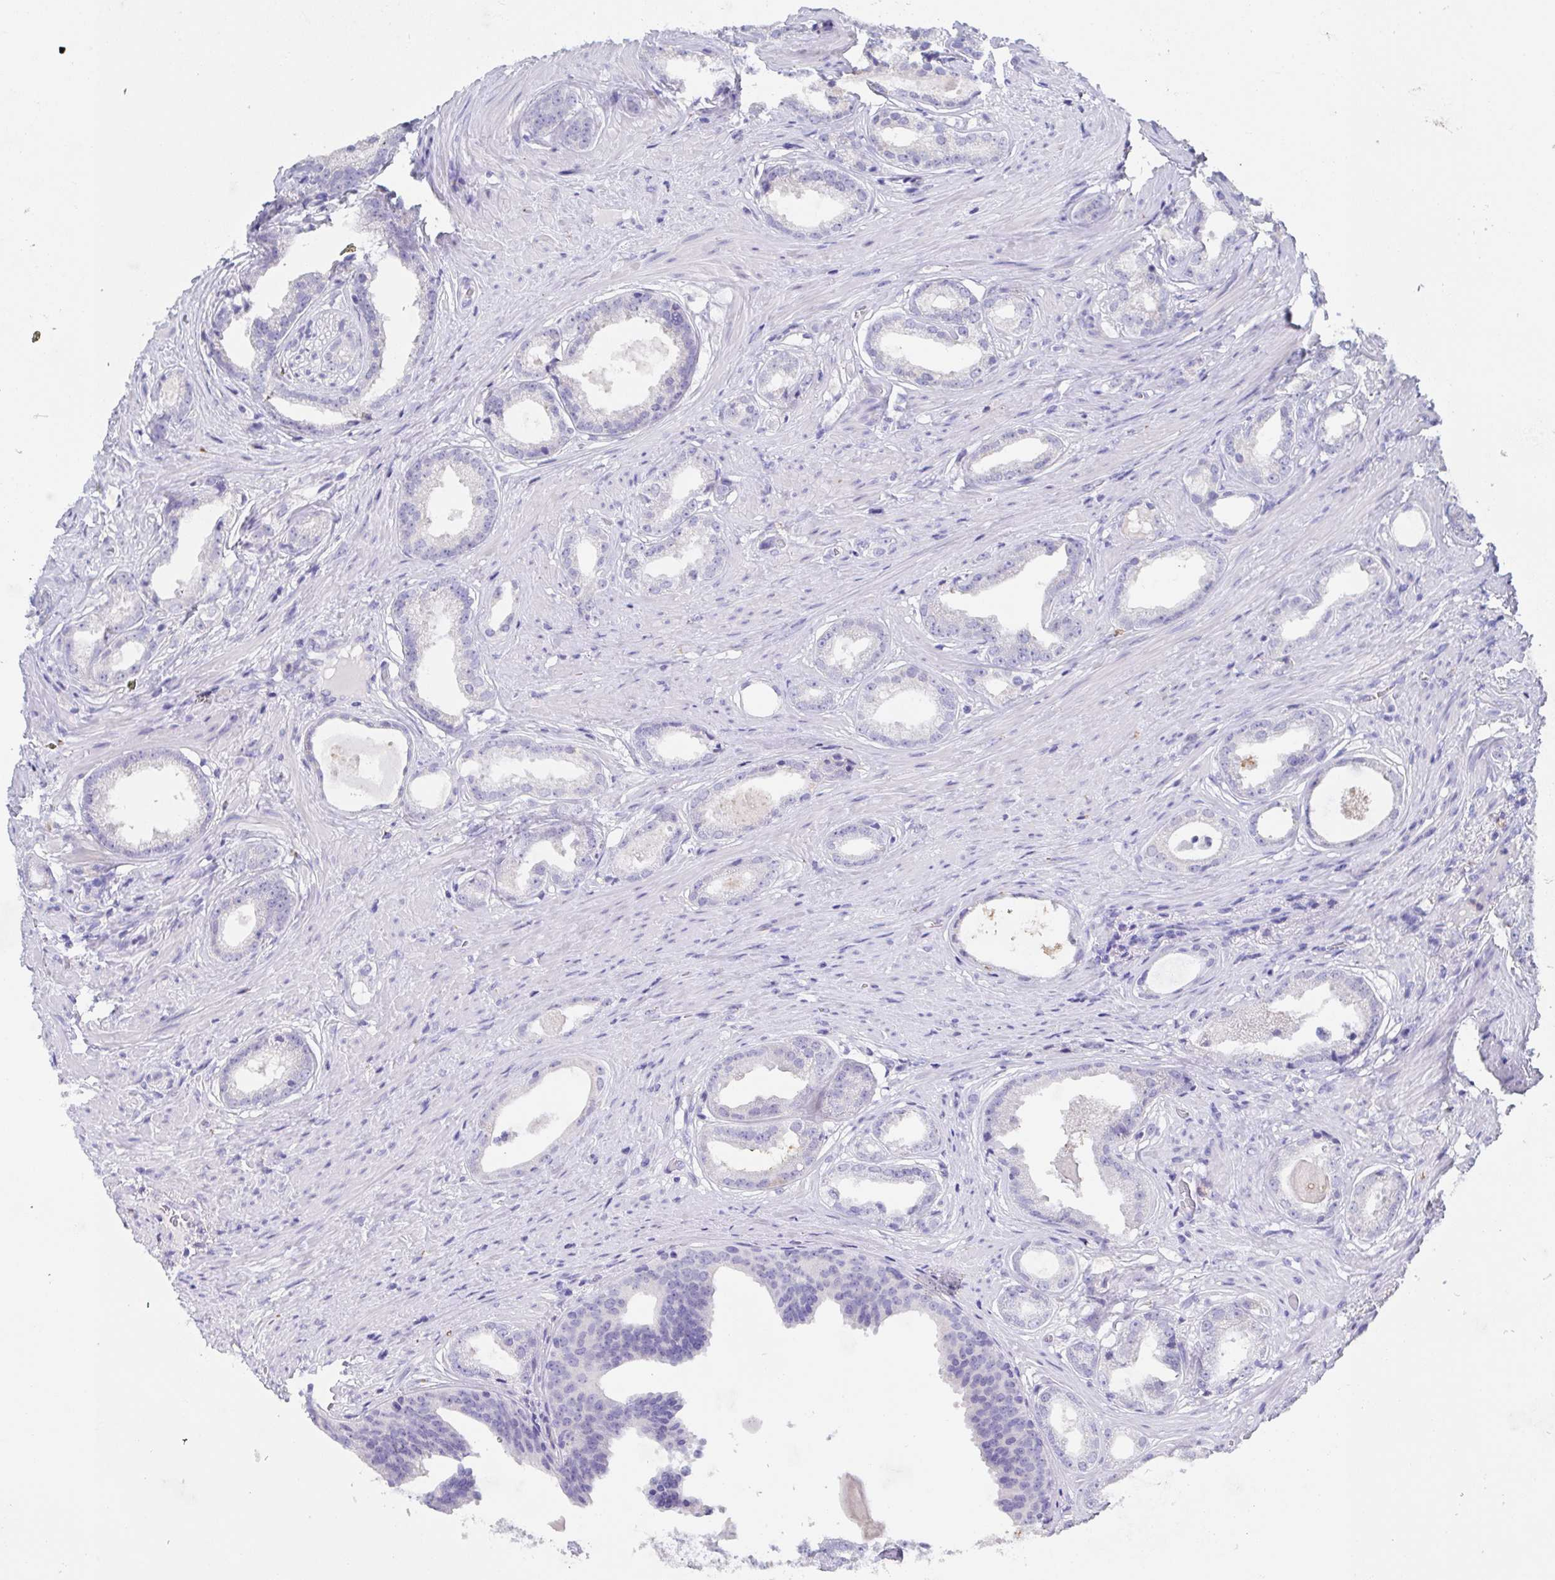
{"staining": {"intensity": "negative", "quantity": "none", "location": "none"}, "tissue": "prostate cancer", "cell_type": "Tumor cells", "image_type": "cancer", "snomed": [{"axis": "morphology", "description": "Adenocarcinoma, Low grade"}, {"axis": "topography", "description": "Prostate"}], "caption": "DAB immunohistochemical staining of human prostate cancer shows no significant positivity in tumor cells.", "gene": "SSC4D", "patient": {"sex": "male", "age": 65}}